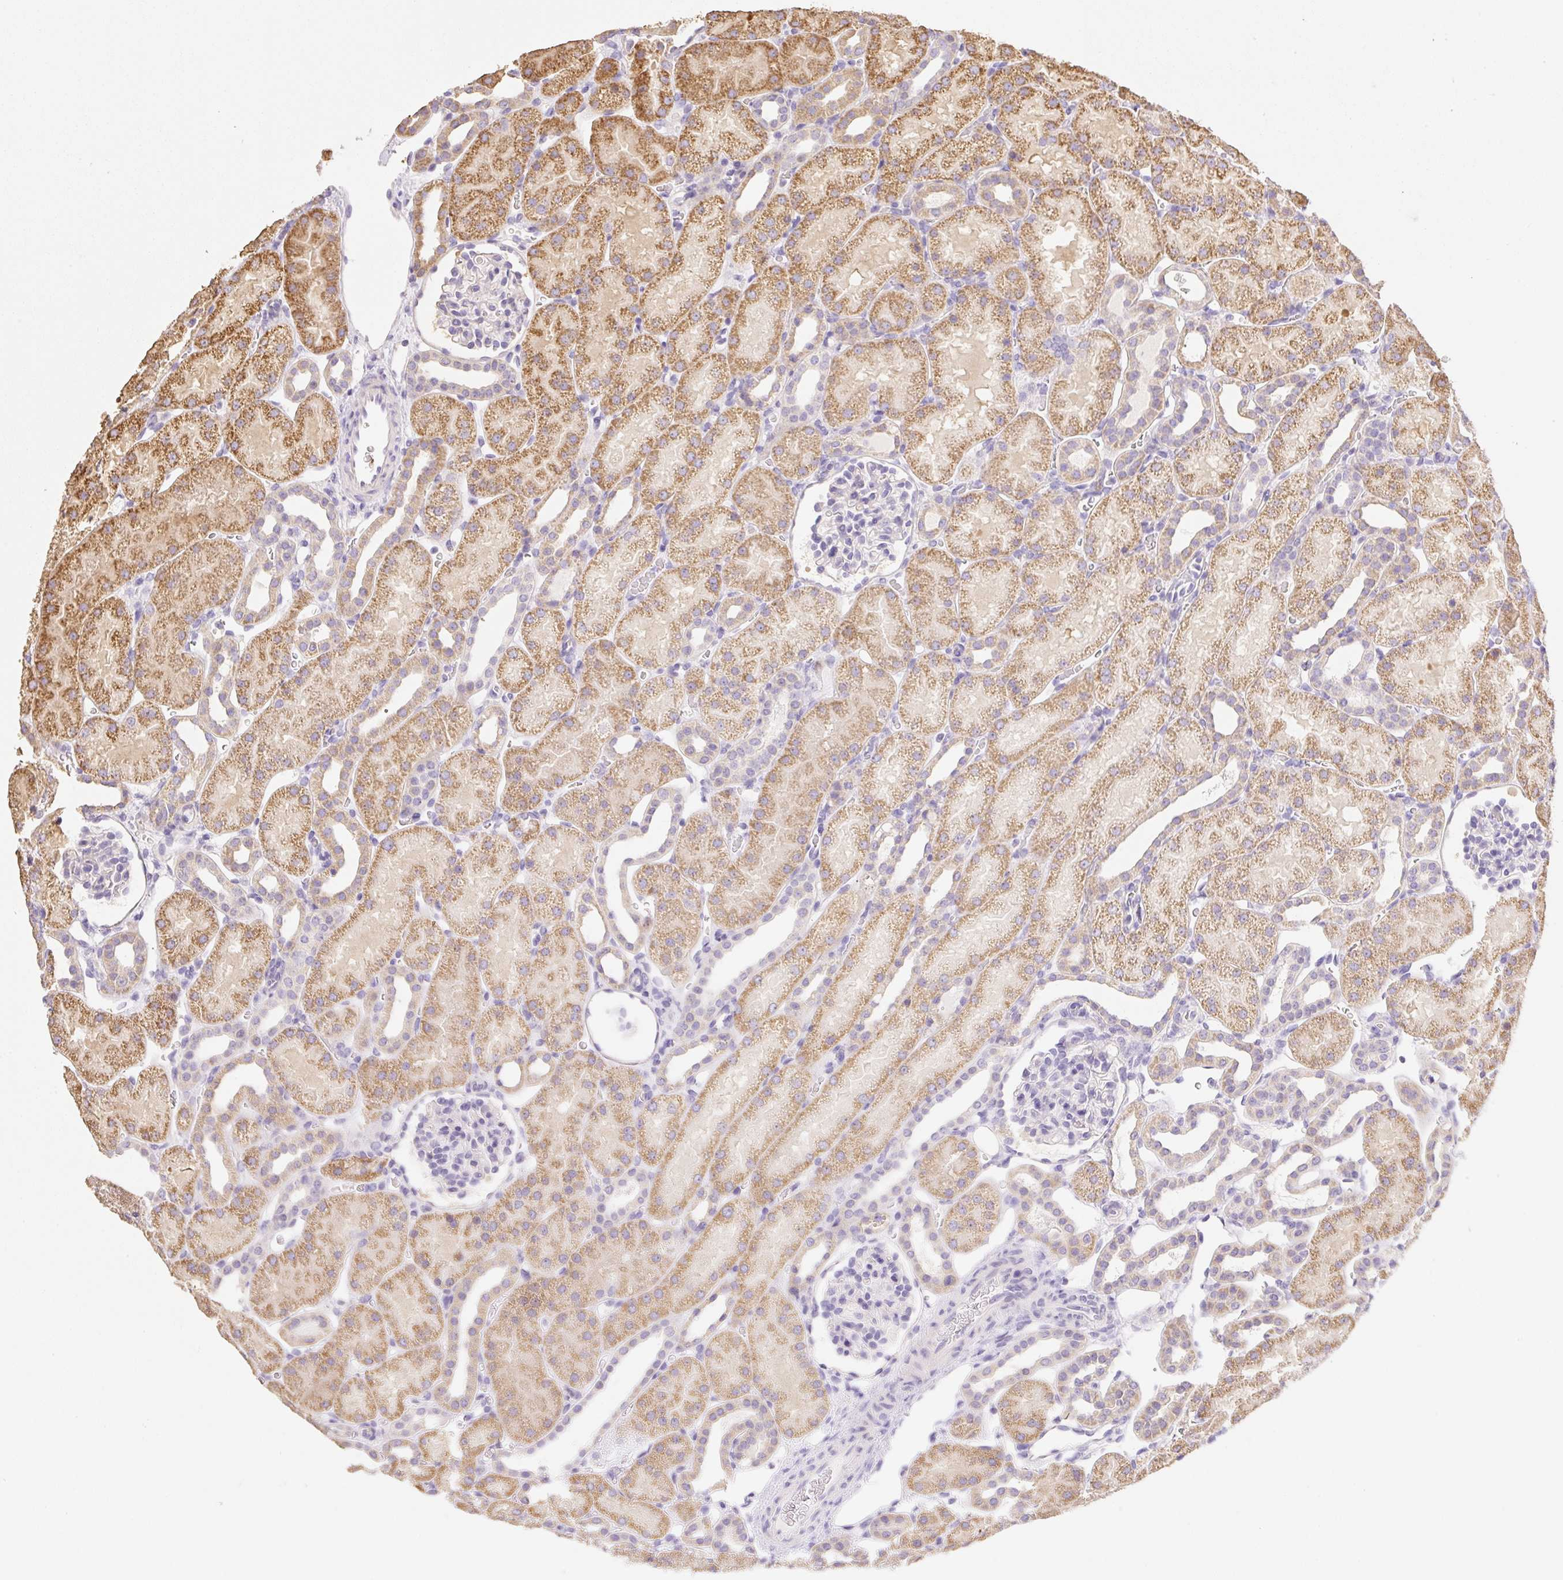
{"staining": {"intensity": "negative", "quantity": "none", "location": "none"}, "tissue": "kidney", "cell_type": "Cells in glomeruli", "image_type": "normal", "snomed": [{"axis": "morphology", "description": "Normal tissue, NOS"}, {"axis": "topography", "description": "Kidney"}], "caption": "An IHC image of unremarkable kidney is shown. There is no staining in cells in glomeruli of kidney.", "gene": "COPZ2", "patient": {"sex": "male", "age": 2}}